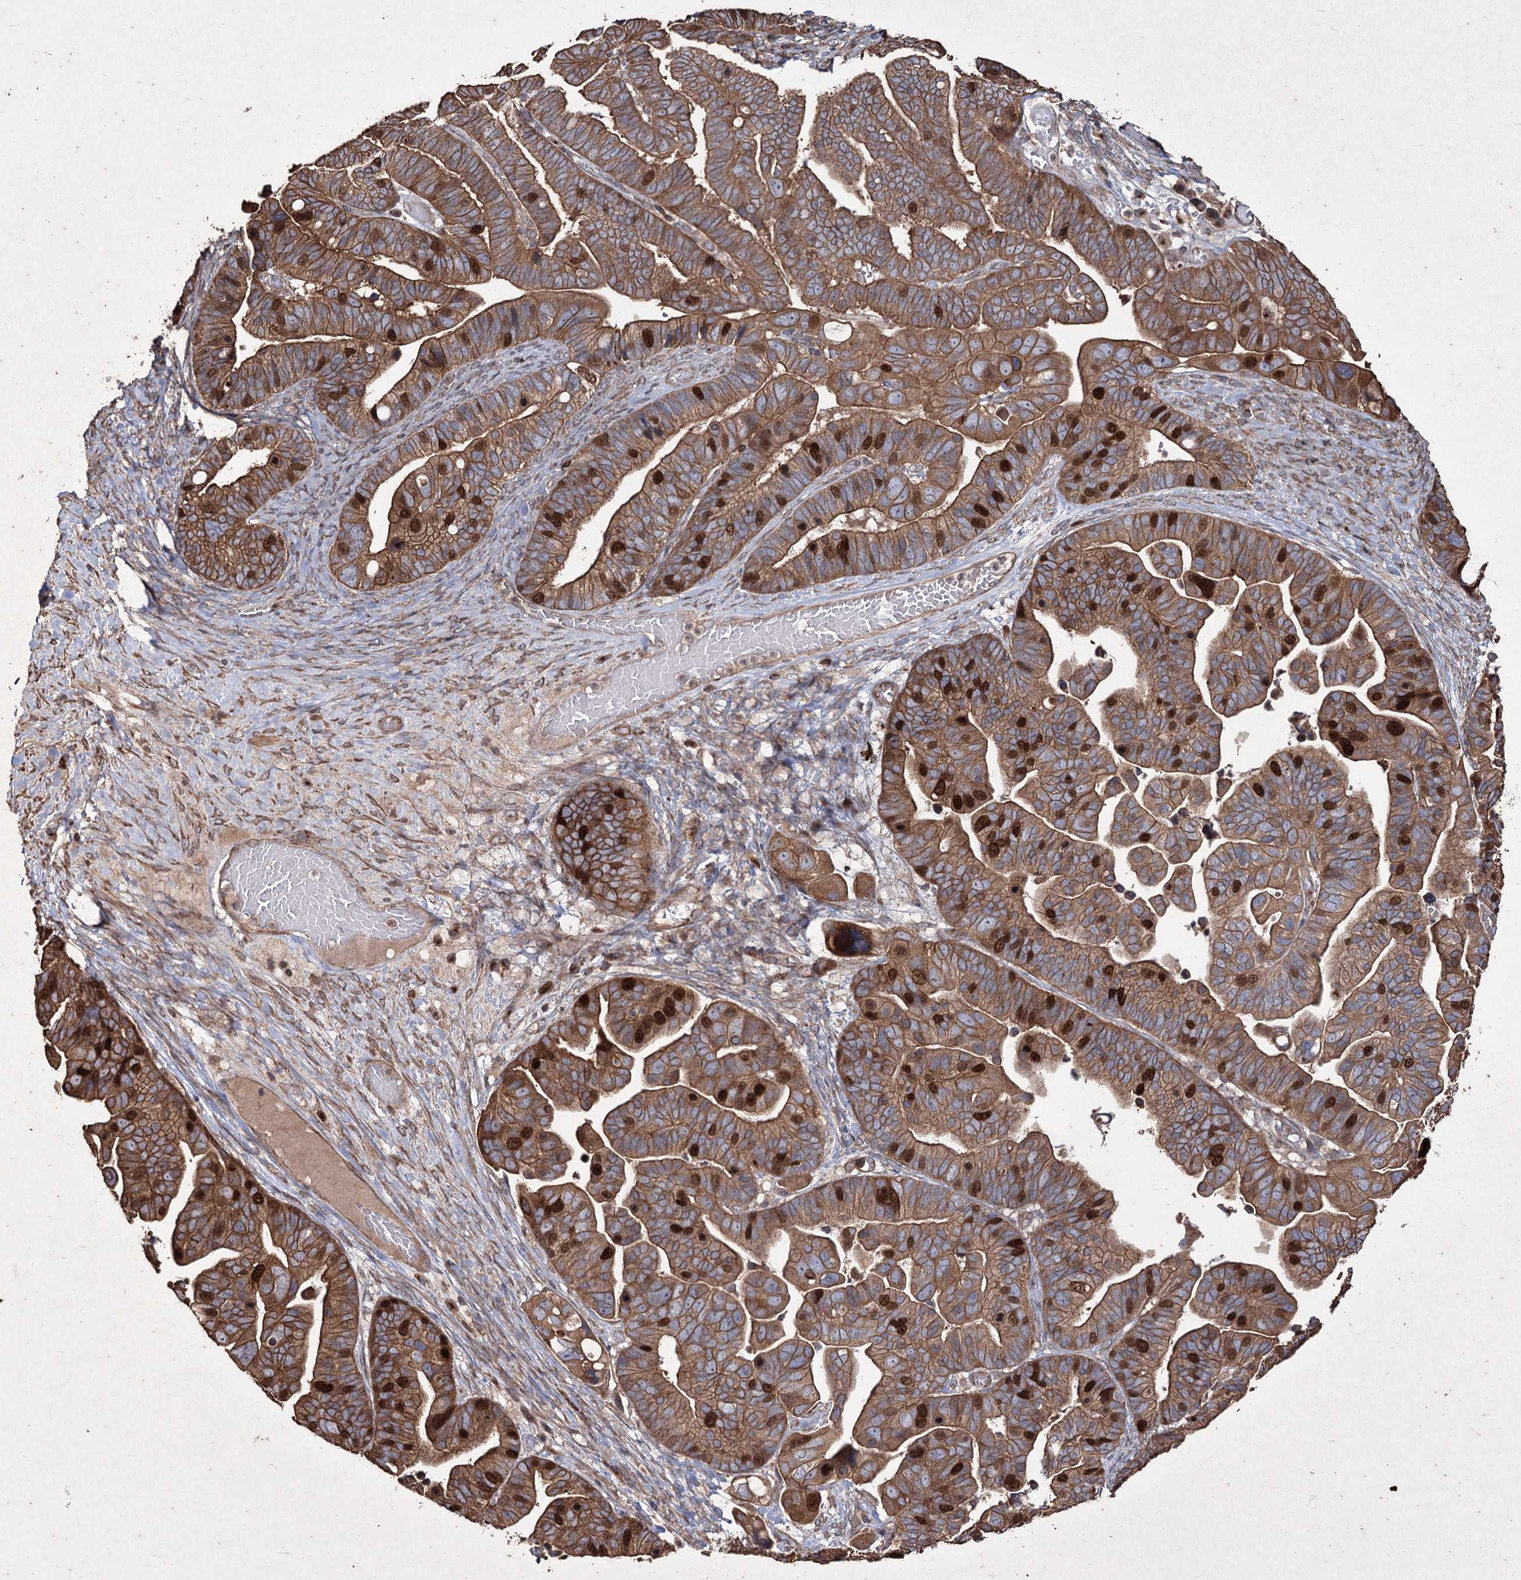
{"staining": {"intensity": "strong", "quantity": ">75%", "location": "cytoplasmic/membranous,nuclear"}, "tissue": "ovarian cancer", "cell_type": "Tumor cells", "image_type": "cancer", "snomed": [{"axis": "morphology", "description": "Cystadenocarcinoma, serous, NOS"}, {"axis": "topography", "description": "Ovary"}], "caption": "A brown stain highlights strong cytoplasmic/membranous and nuclear expression of a protein in human ovarian cancer (serous cystadenocarcinoma) tumor cells.", "gene": "PRC1", "patient": {"sex": "female", "age": 56}}